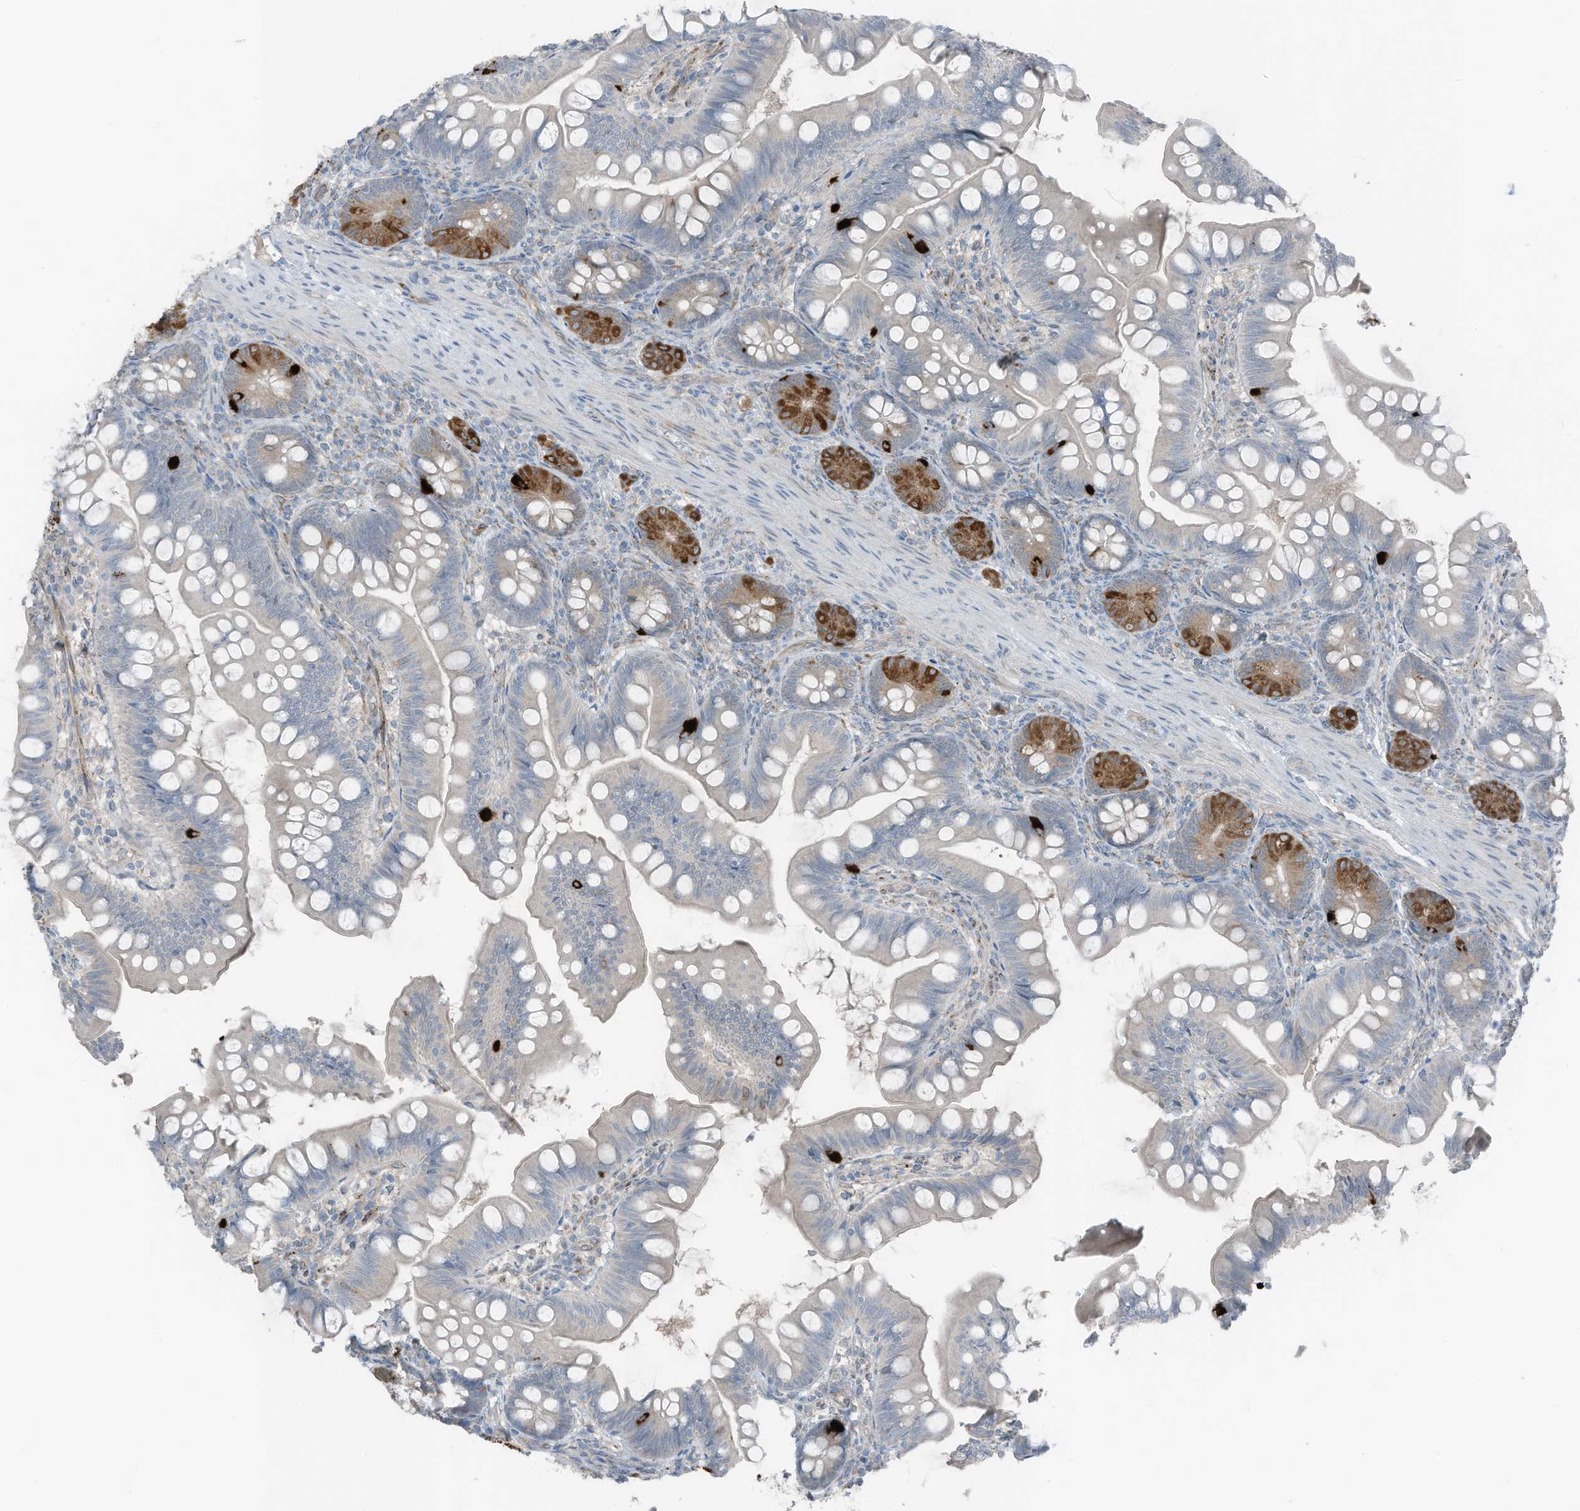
{"staining": {"intensity": "strong", "quantity": "<25%", "location": "cytoplasmic/membranous"}, "tissue": "small intestine", "cell_type": "Glandular cells", "image_type": "normal", "snomed": [{"axis": "morphology", "description": "Normal tissue, NOS"}, {"axis": "topography", "description": "Small intestine"}], "caption": "An immunohistochemistry micrograph of benign tissue is shown. Protein staining in brown shows strong cytoplasmic/membranous positivity in small intestine within glandular cells. (DAB (3,3'-diaminobenzidine) IHC, brown staining for protein, blue staining for nuclei).", "gene": "ARHGEF33", "patient": {"sex": "male", "age": 7}}